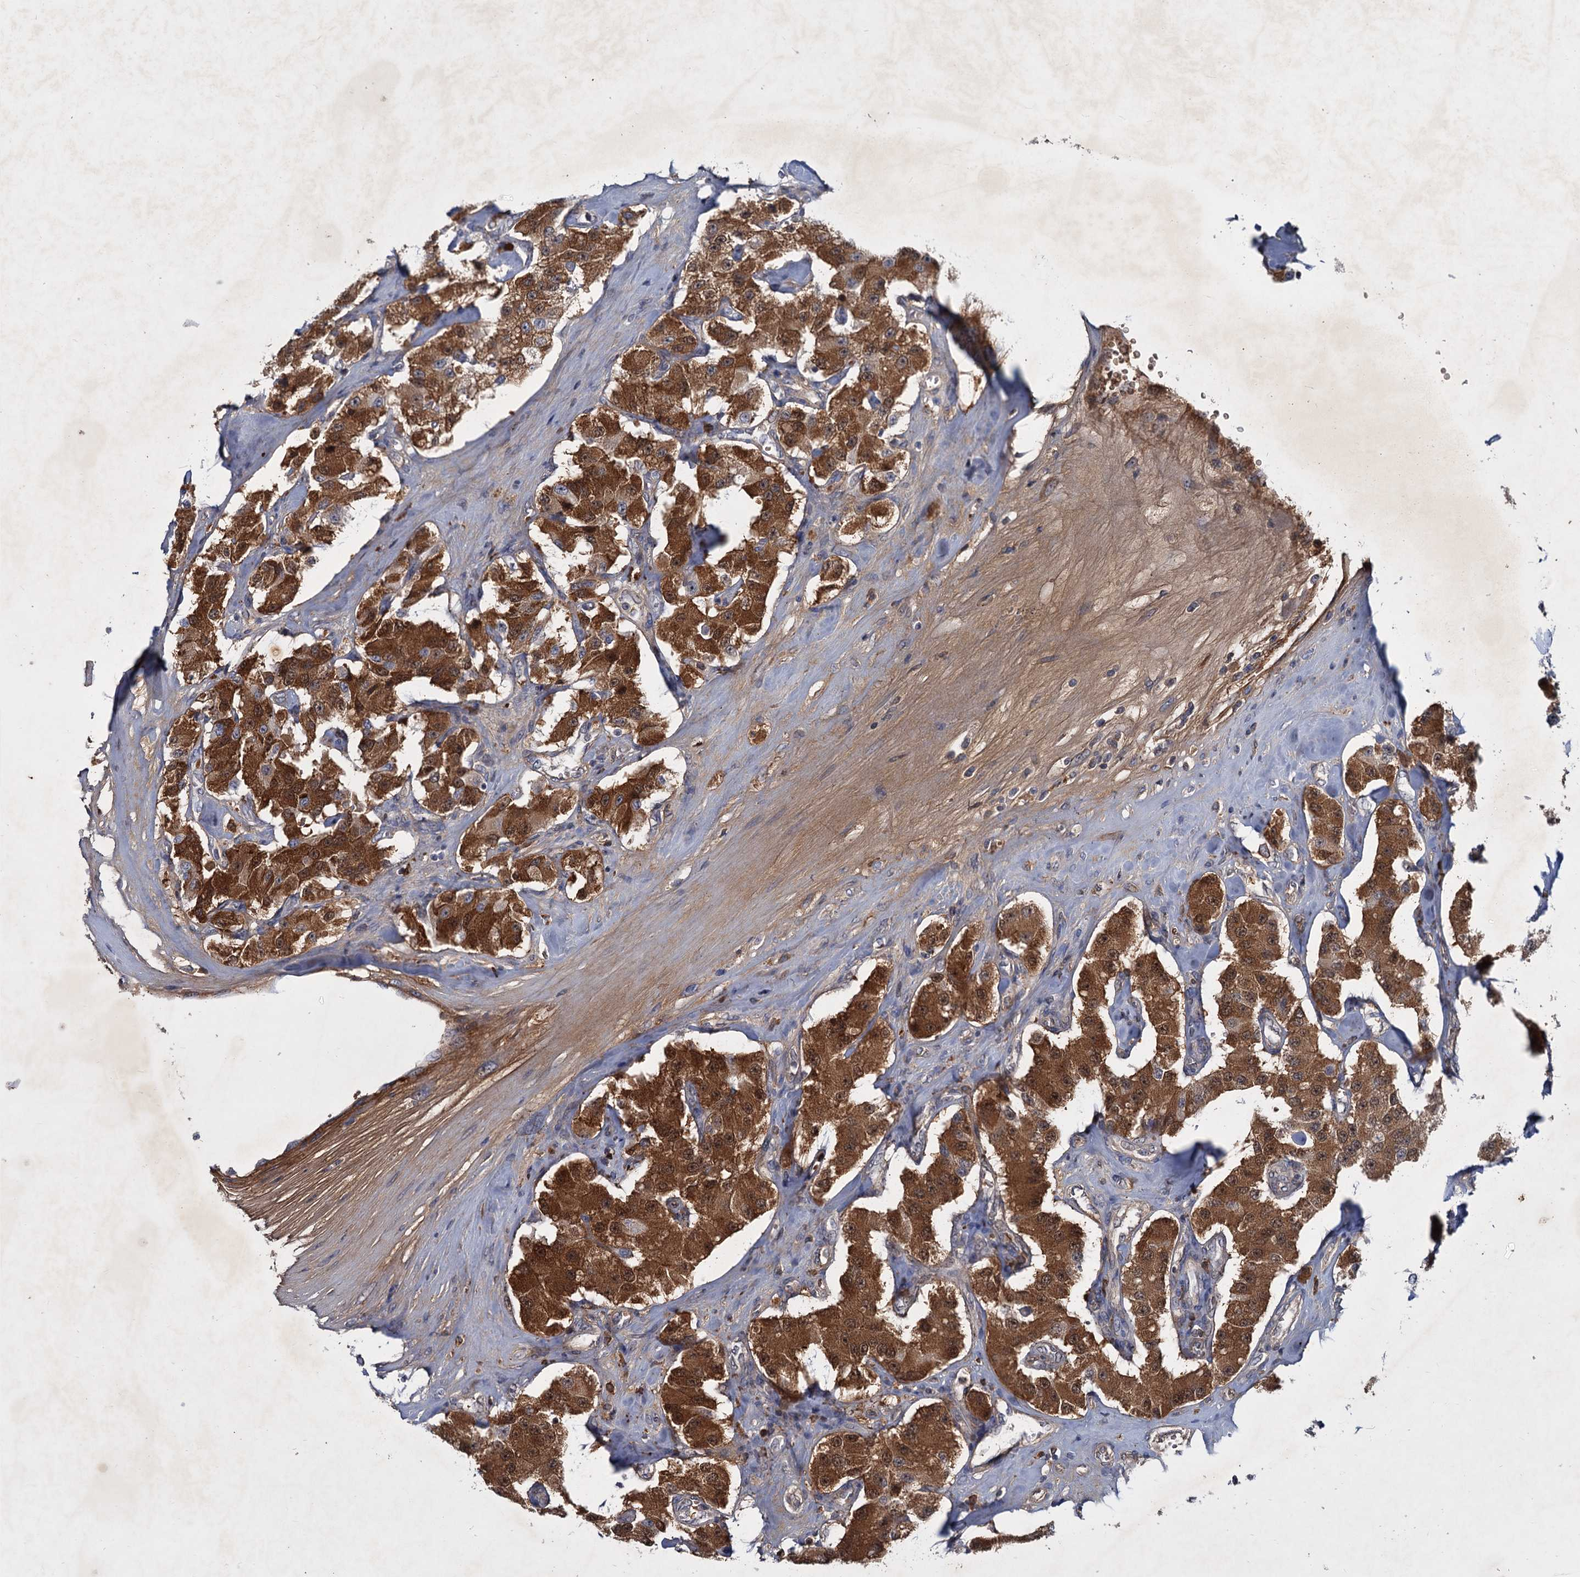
{"staining": {"intensity": "strong", "quantity": ">75%", "location": "cytoplasmic/membranous"}, "tissue": "carcinoid", "cell_type": "Tumor cells", "image_type": "cancer", "snomed": [{"axis": "morphology", "description": "Carcinoid, malignant, NOS"}, {"axis": "topography", "description": "Pancreas"}], "caption": "Carcinoid stained with a brown dye reveals strong cytoplasmic/membranous positive positivity in about >75% of tumor cells.", "gene": "CHRD", "patient": {"sex": "male", "age": 41}}